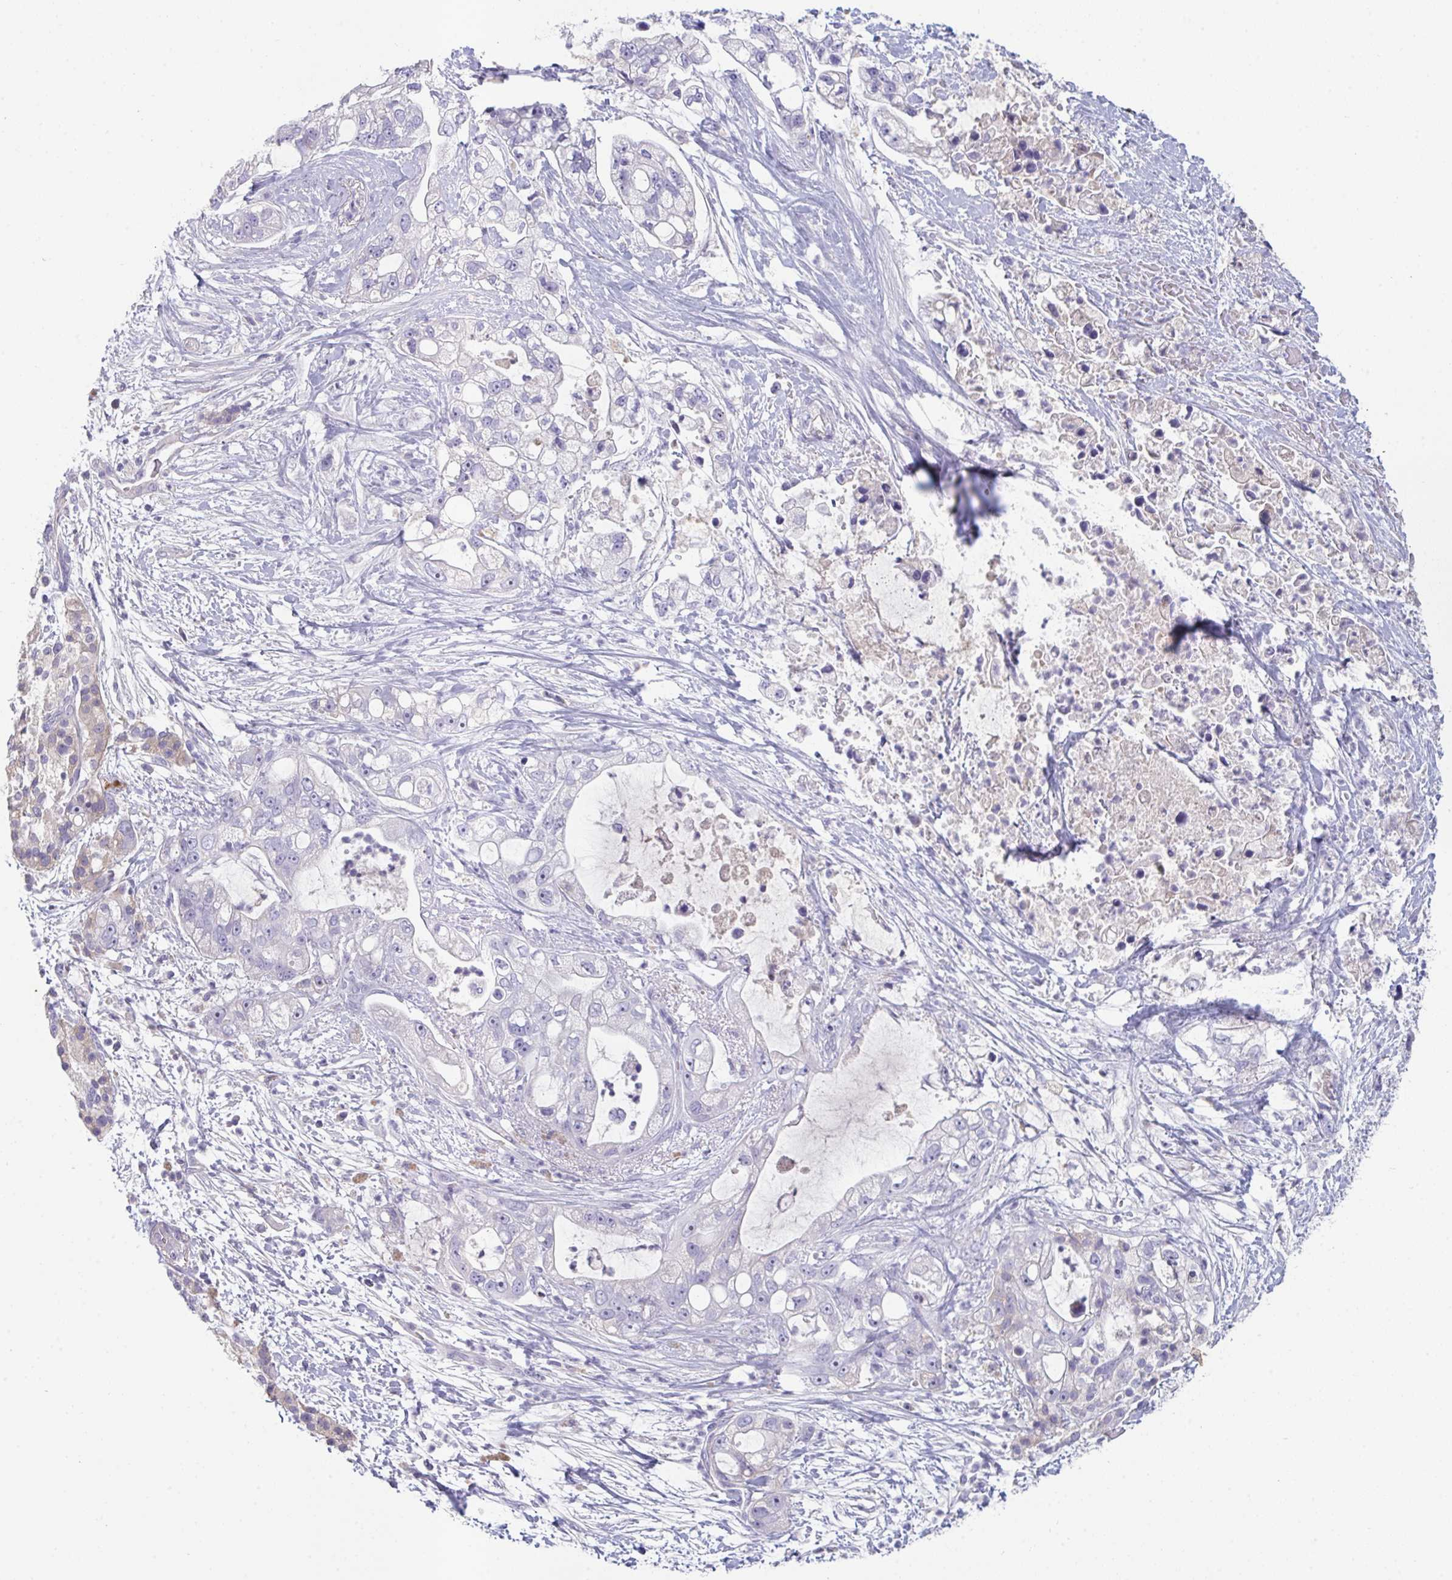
{"staining": {"intensity": "negative", "quantity": "none", "location": "none"}, "tissue": "pancreatic cancer", "cell_type": "Tumor cells", "image_type": "cancer", "snomed": [{"axis": "morphology", "description": "Adenocarcinoma, NOS"}, {"axis": "topography", "description": "Pancreas"}], "caption": "Pancreatic adenocarcinoma stained for a protein using immunohistochemistry demonstrates no expression tumor cells.", "gene": "HGFAC", "patient": {"sex": "female", "age": 69}}